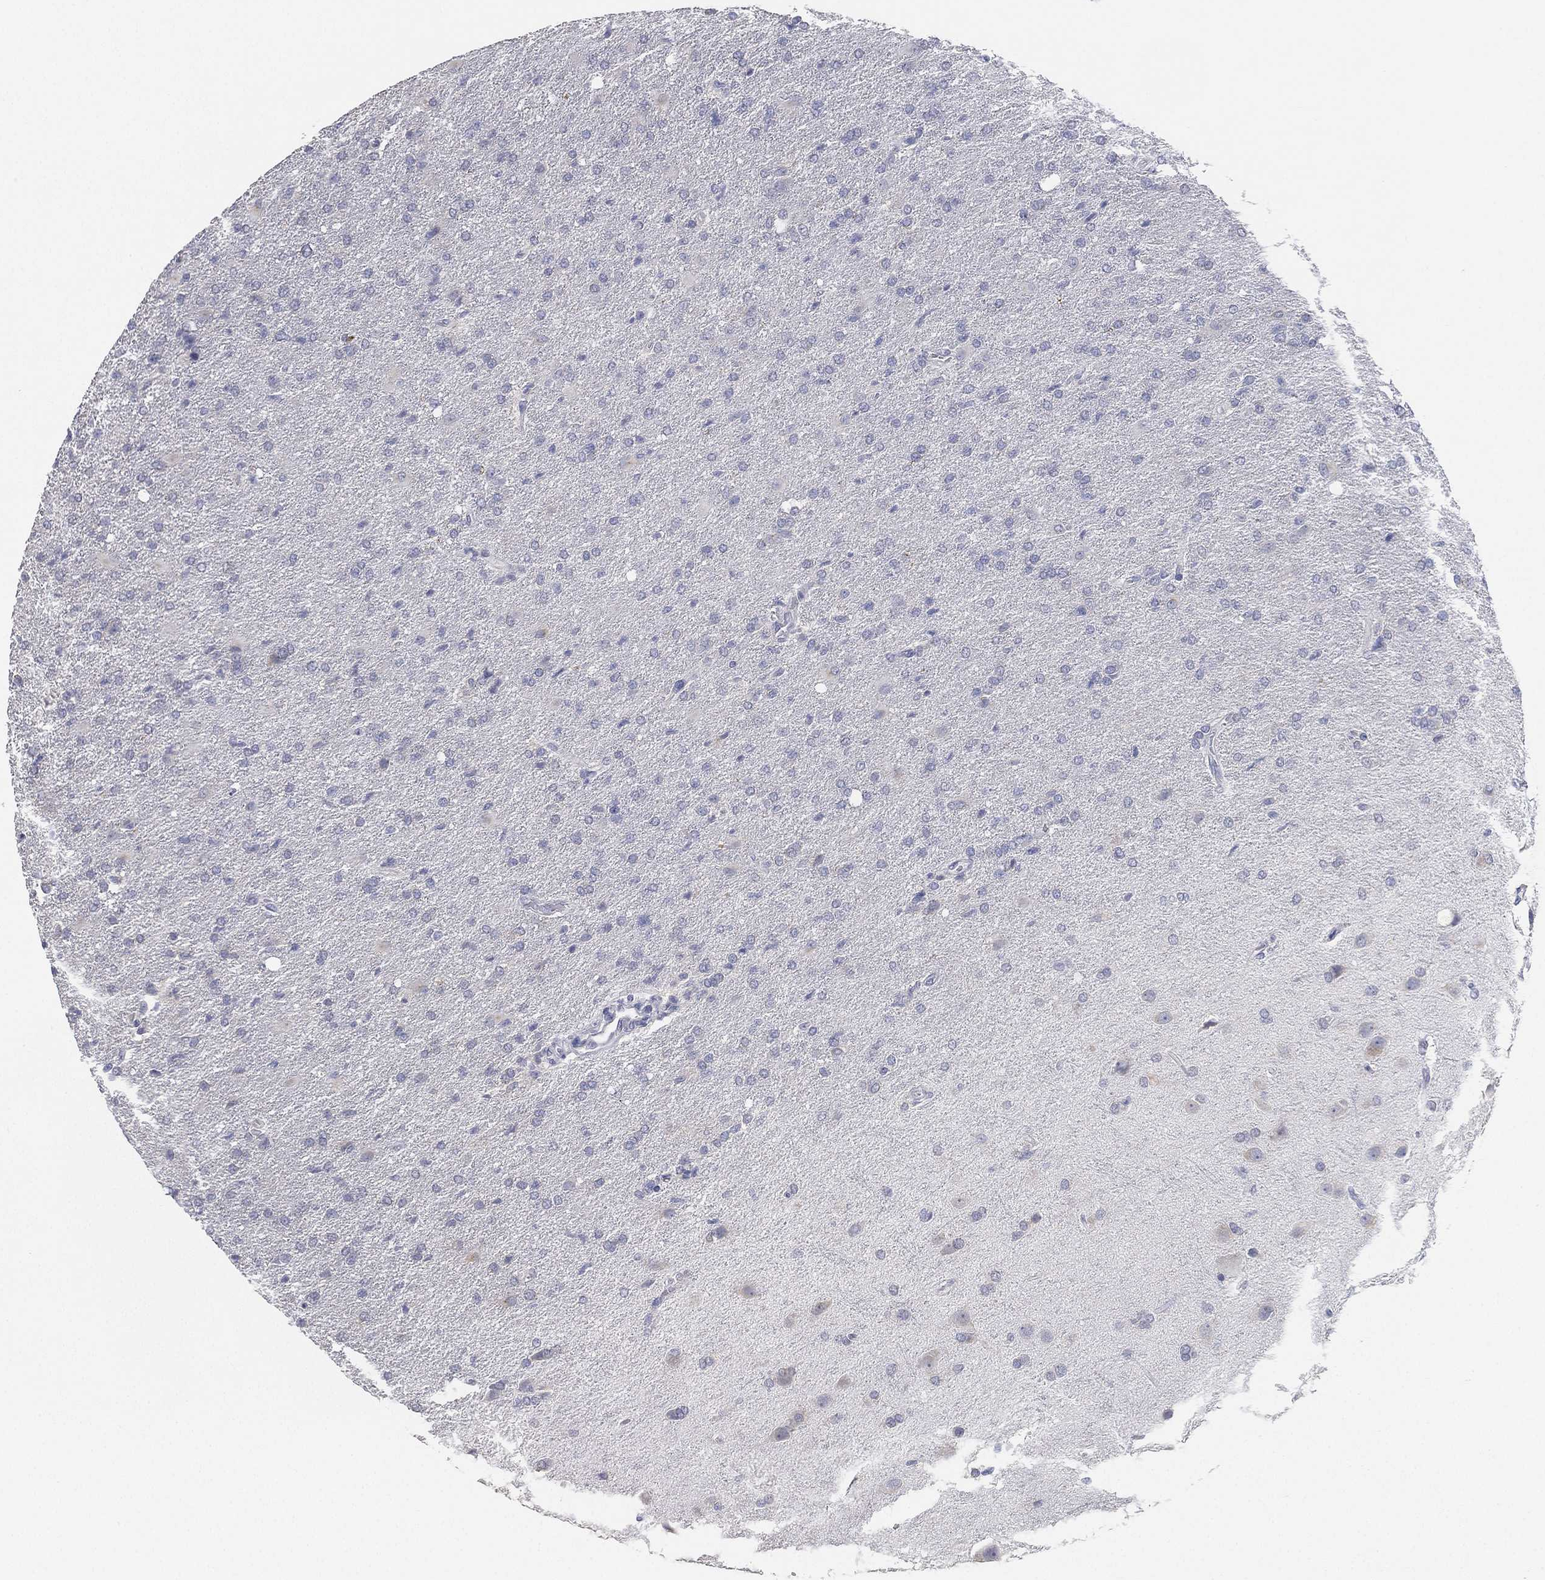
{"staining": {"intensity": "negative", "quantity": "none", "location": "none"}, "tissue": "glioma", "cell_type": "Tumor cells", "image_type": "cancer", "snomed": [{"axis": "morphology", "description": "Glioma, malignant, High grade"}, {"axis": "topography", "description": "Brain"}], "caption": "Malignant glioma (high-grade) was stained to show a protein in brown. There is no significant staining in tumor cells.", "gene": "FAM187B", "patient": {"sex": "male", "age": 68}}